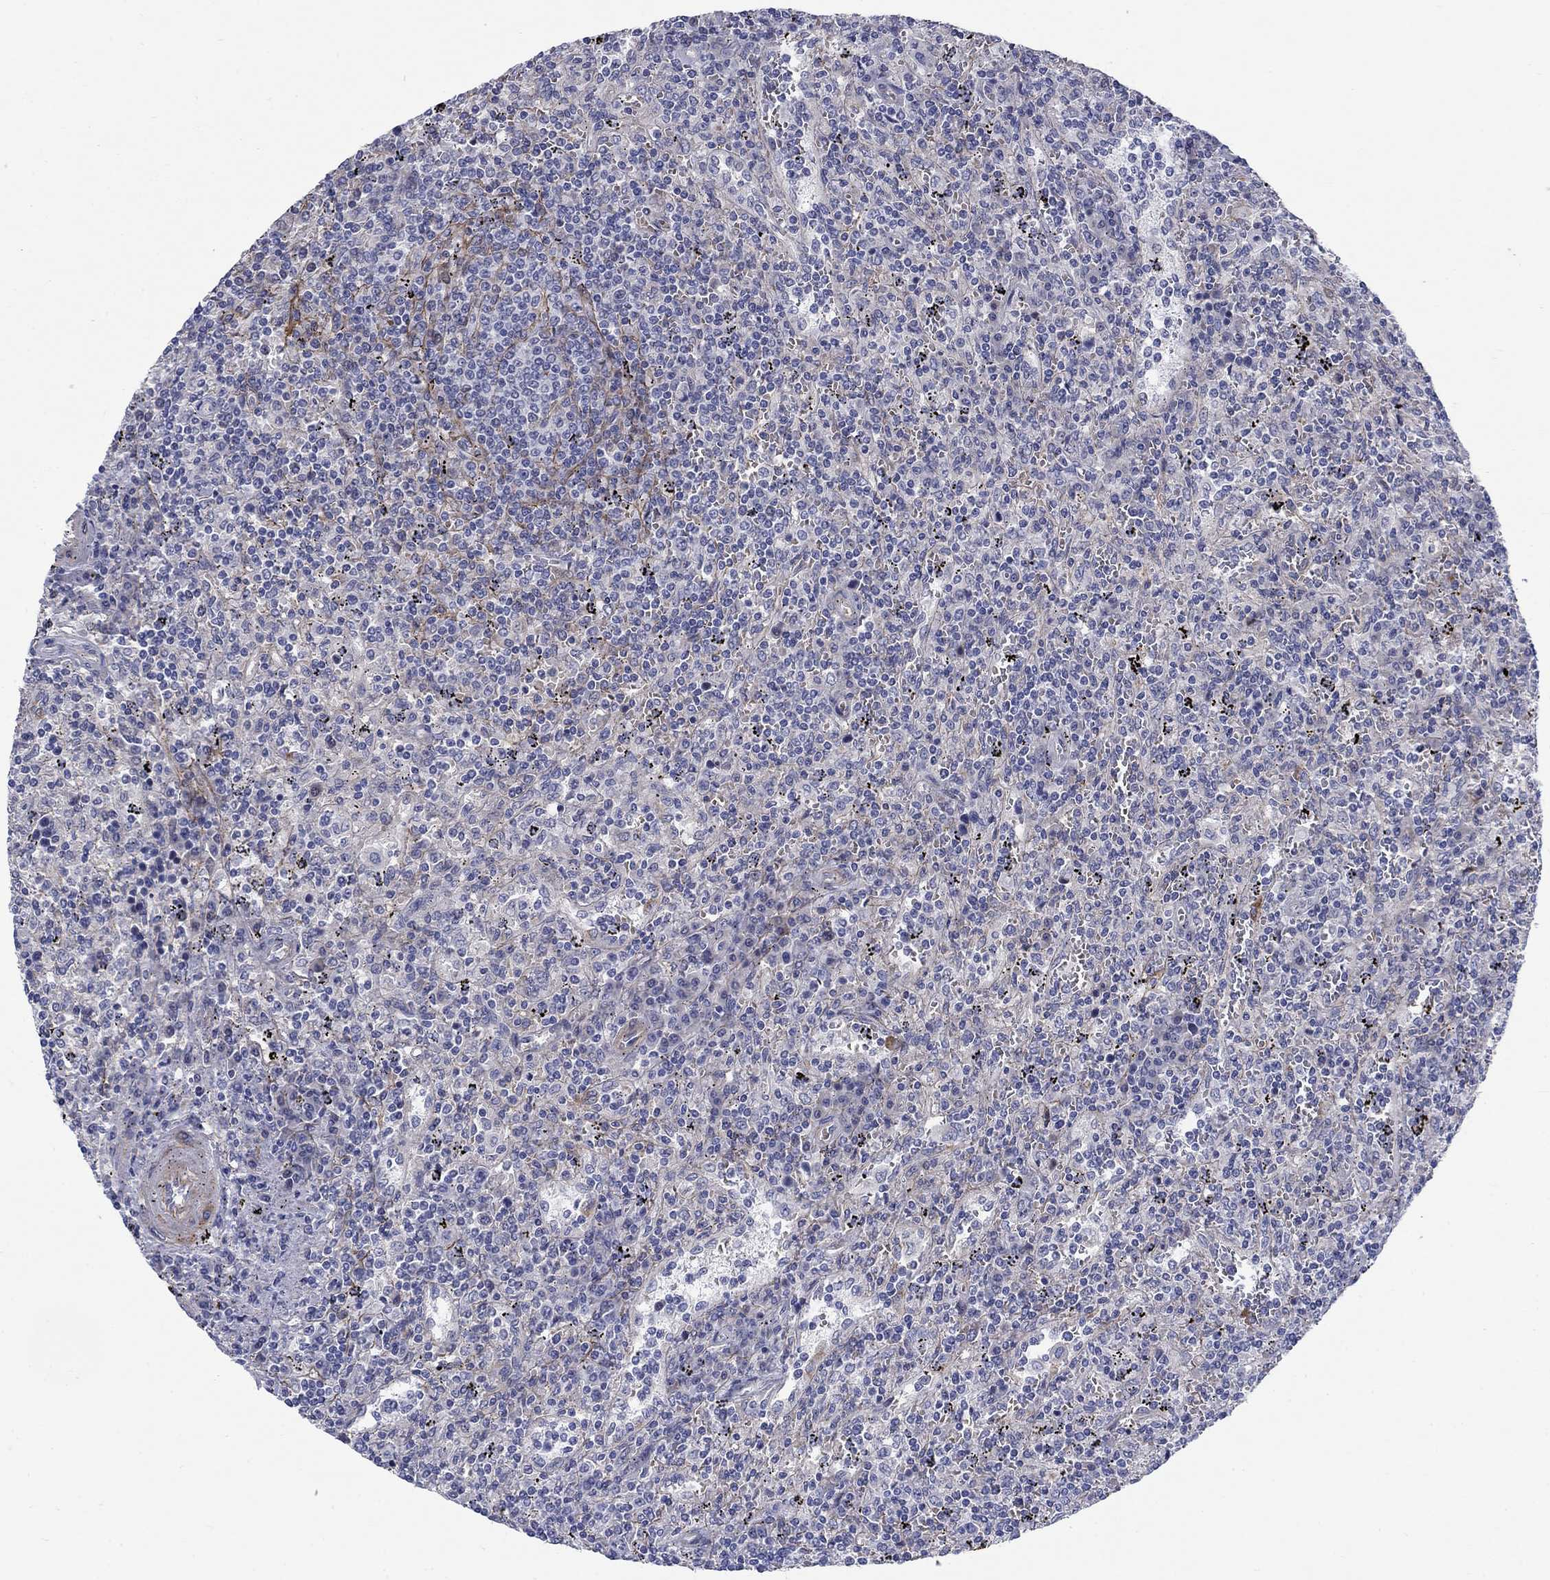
{"staining": {"intensity": "negative", "quantity": "none", "location": "none"}, "tissue": "lymphoma", "cell_type": "Tumor cells", "image_type": "cancer", "snomed": [{"axis": "morphology", "description": "Malignant lymphoma, non-Hodgkin's type, Low grade"}, {"axis": "topography", "description": "Spleen"}], "caption": "This is an IHC histopathology image of lymphoma. There is no staining in tumor cells.", "gene": "SLC1A1", "patient": {"sex": "male", "age": 62}}